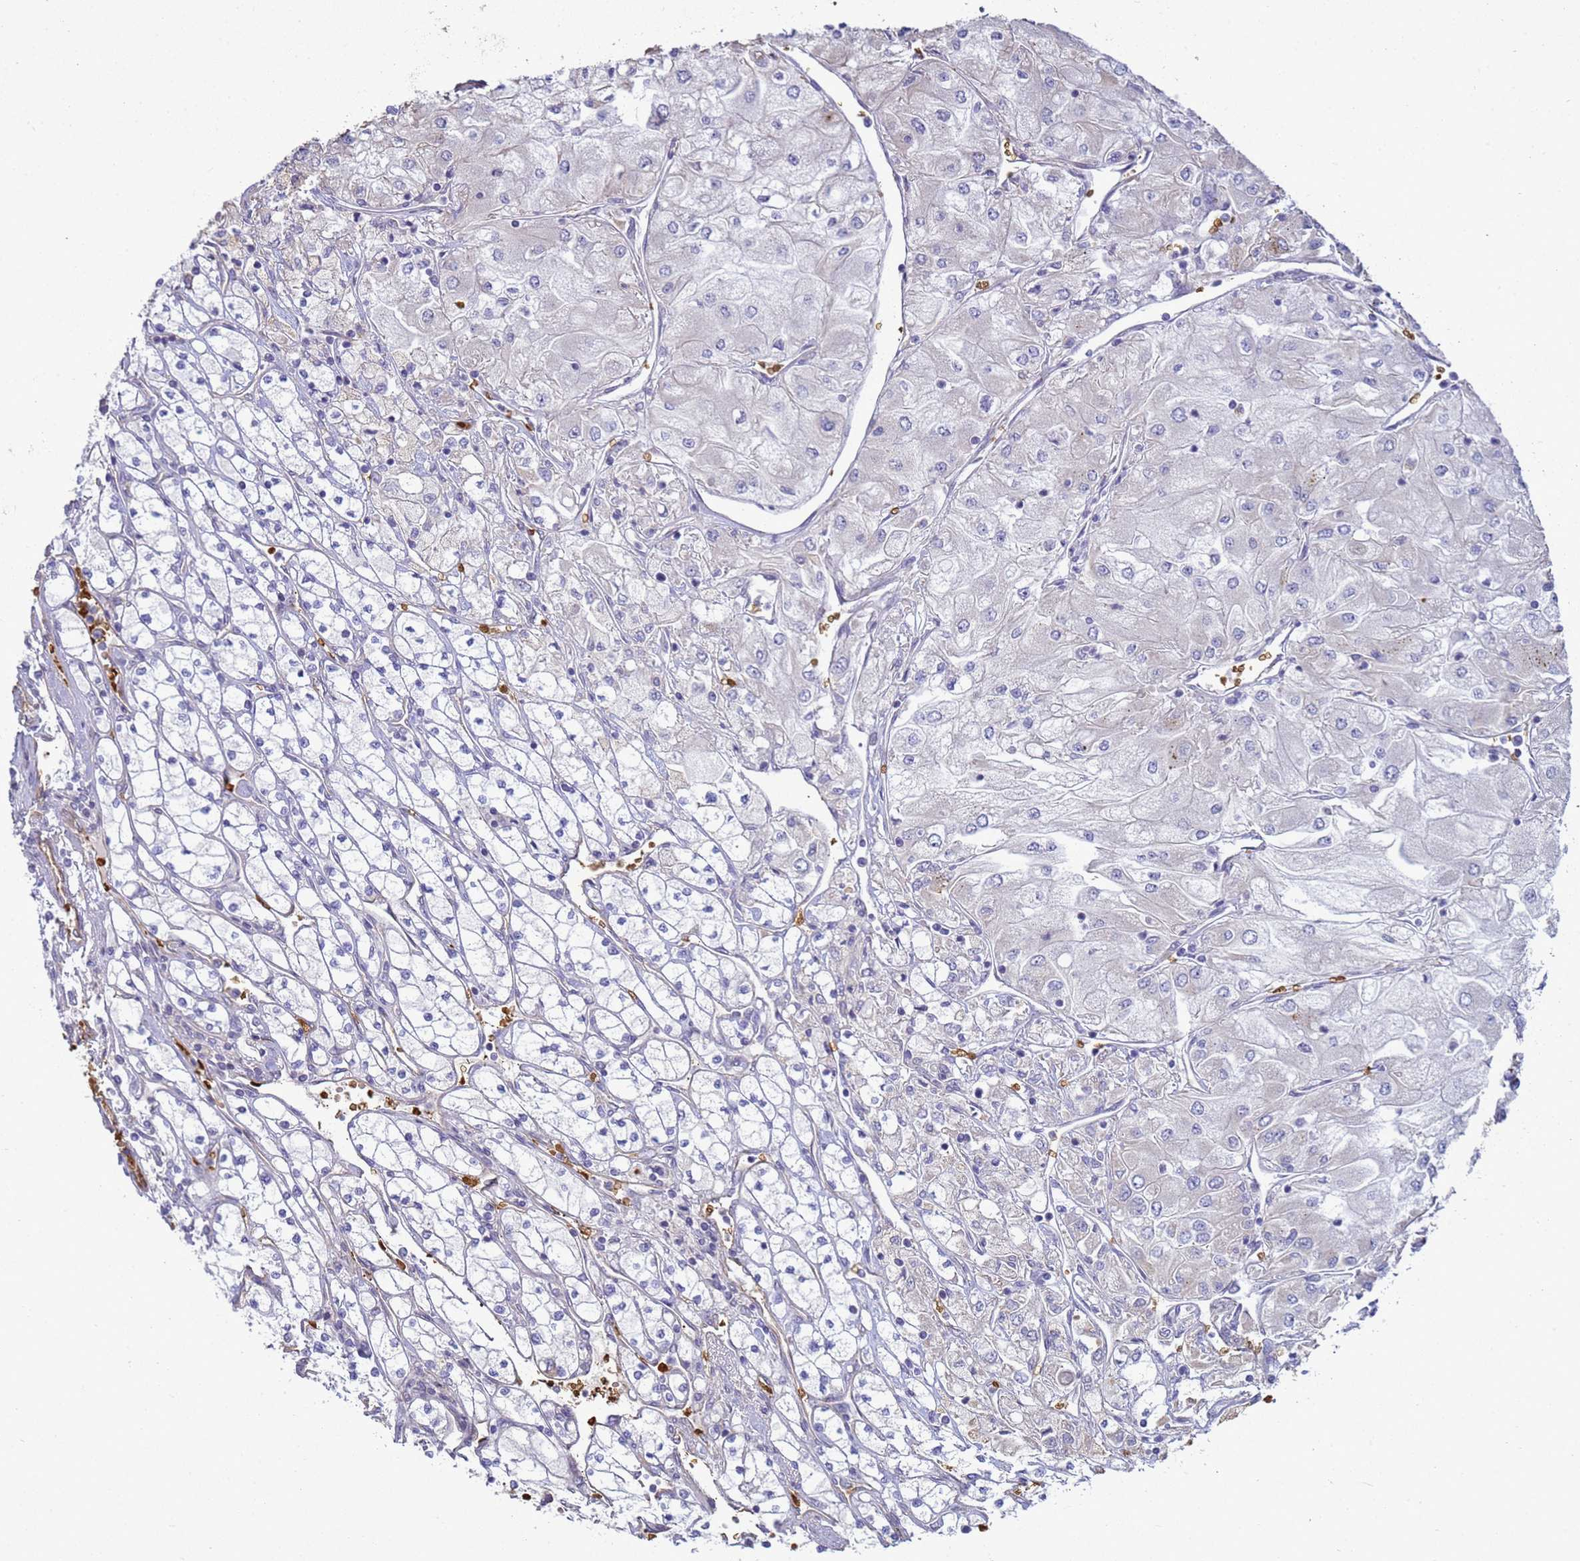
{"staining": {"intensity": "negative", "quantity": "none", "location": "none"}, "tissue": "renal cancer", "cell_type": "Tumor cells", "image_type": "cancer", "snomed": [{"axis": "morphology", "description": "Adenocarcinoma, NOS"}, {"axis": "topography", "description": "Kidney"}], "caption": "Immunohistochemistry of human renal cancer displays no staining in tumor cells.", "gene": "SGIP1", "patient": {"sex": "male", "age": 80}}